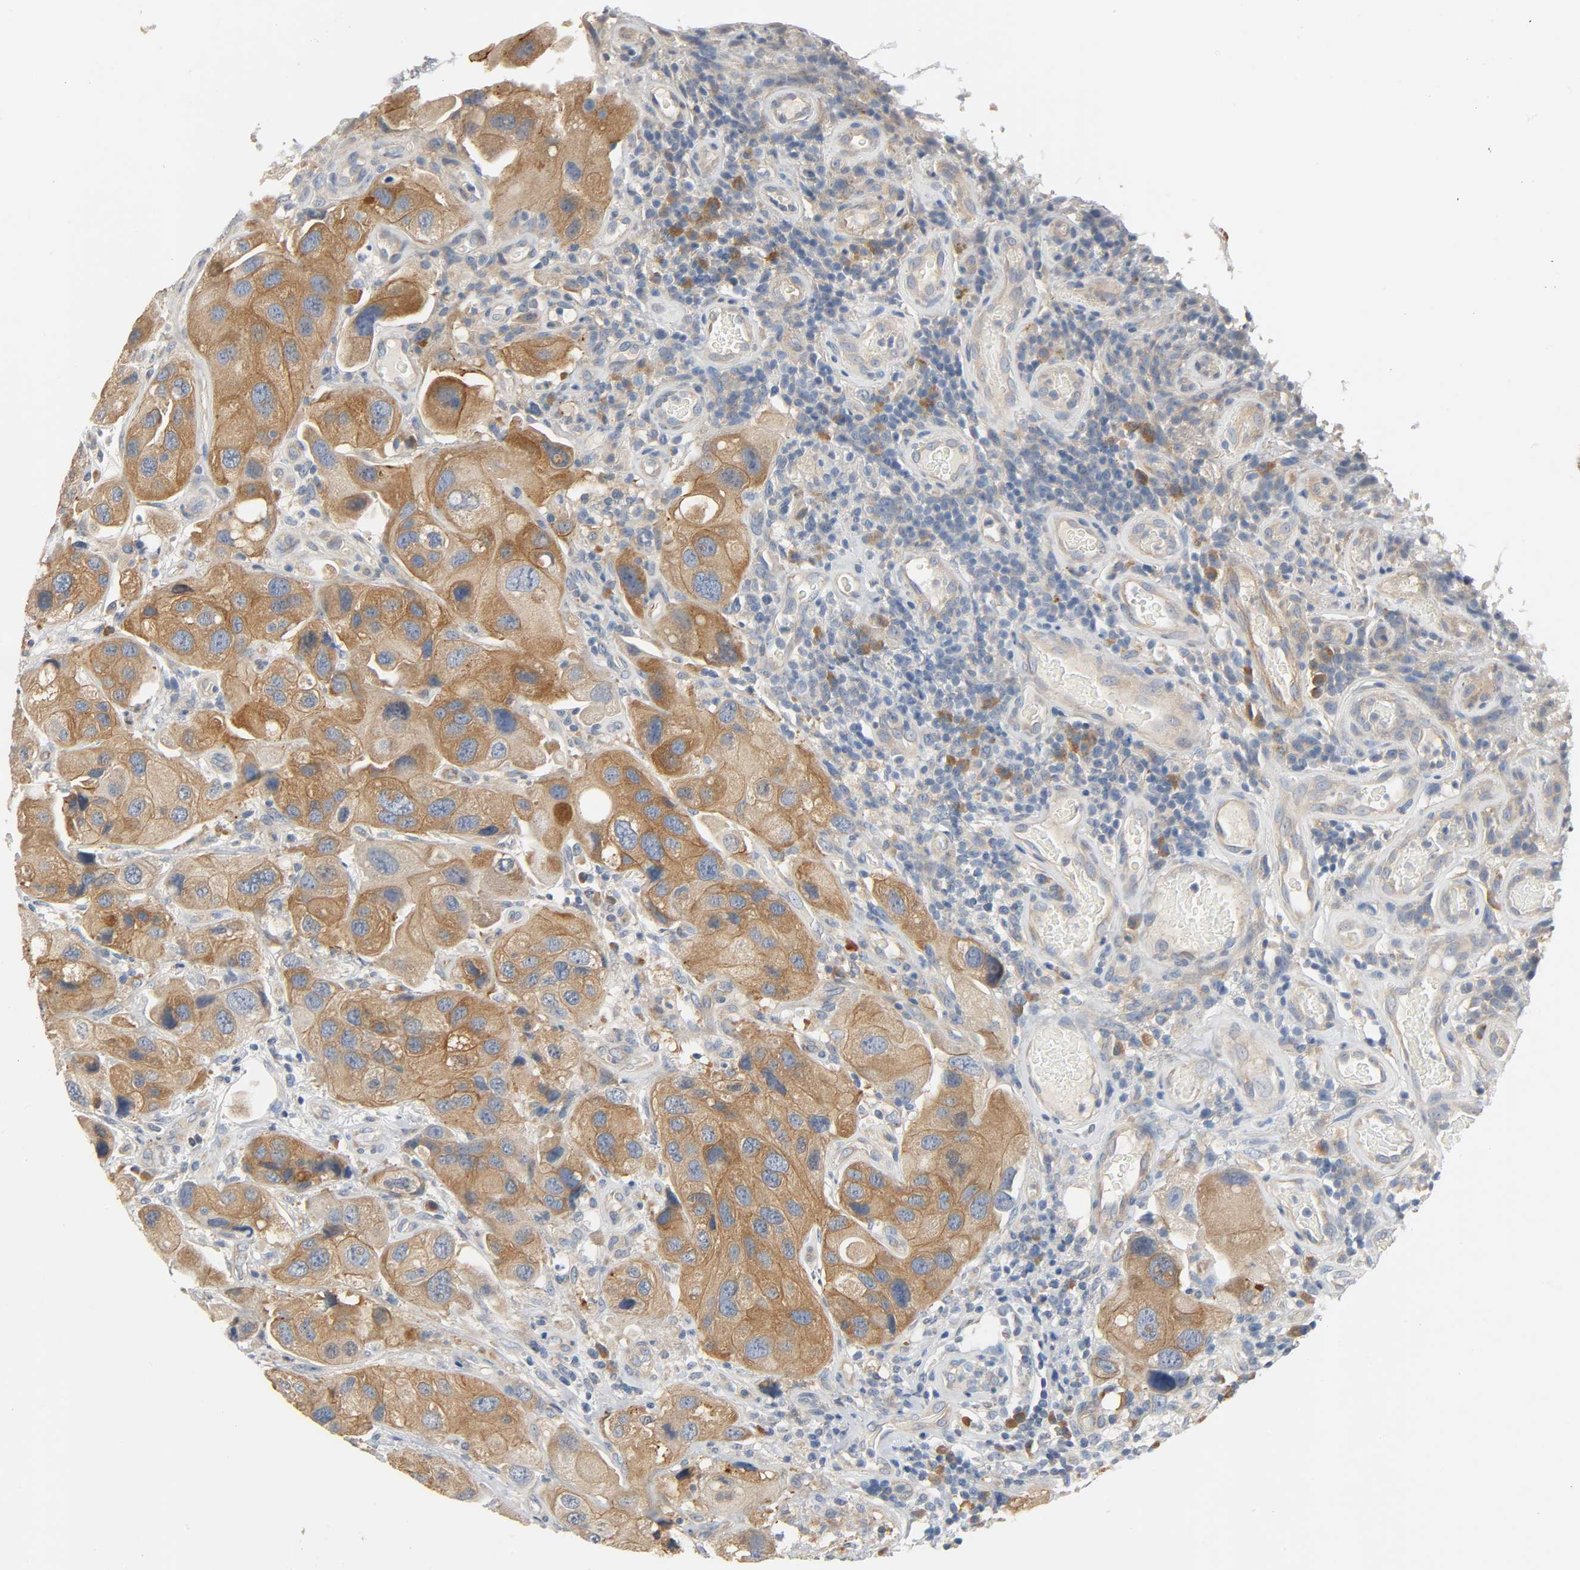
{"staining": {"intensity": "strong", "quantity": ">75%", "location": "cytoplasmic/membranous"}, "tissue": "urothelial cancer", "cell_type": "Tumor cells", "image_type": "cancer", "snomed": [{"axis": "morphology", "description": "Urothelial carcinoma, High grade"}, {"axis": "topography", "description": "Urinary bladder"}], "caption": "Immunohistochemical staining of urothelial cancer exhibits strong cytoplasmic/membranous protein expression in about >75% of tumor cells.", "gene": "ARPC1A", "patient": {"sex": "female", "age": 64}}